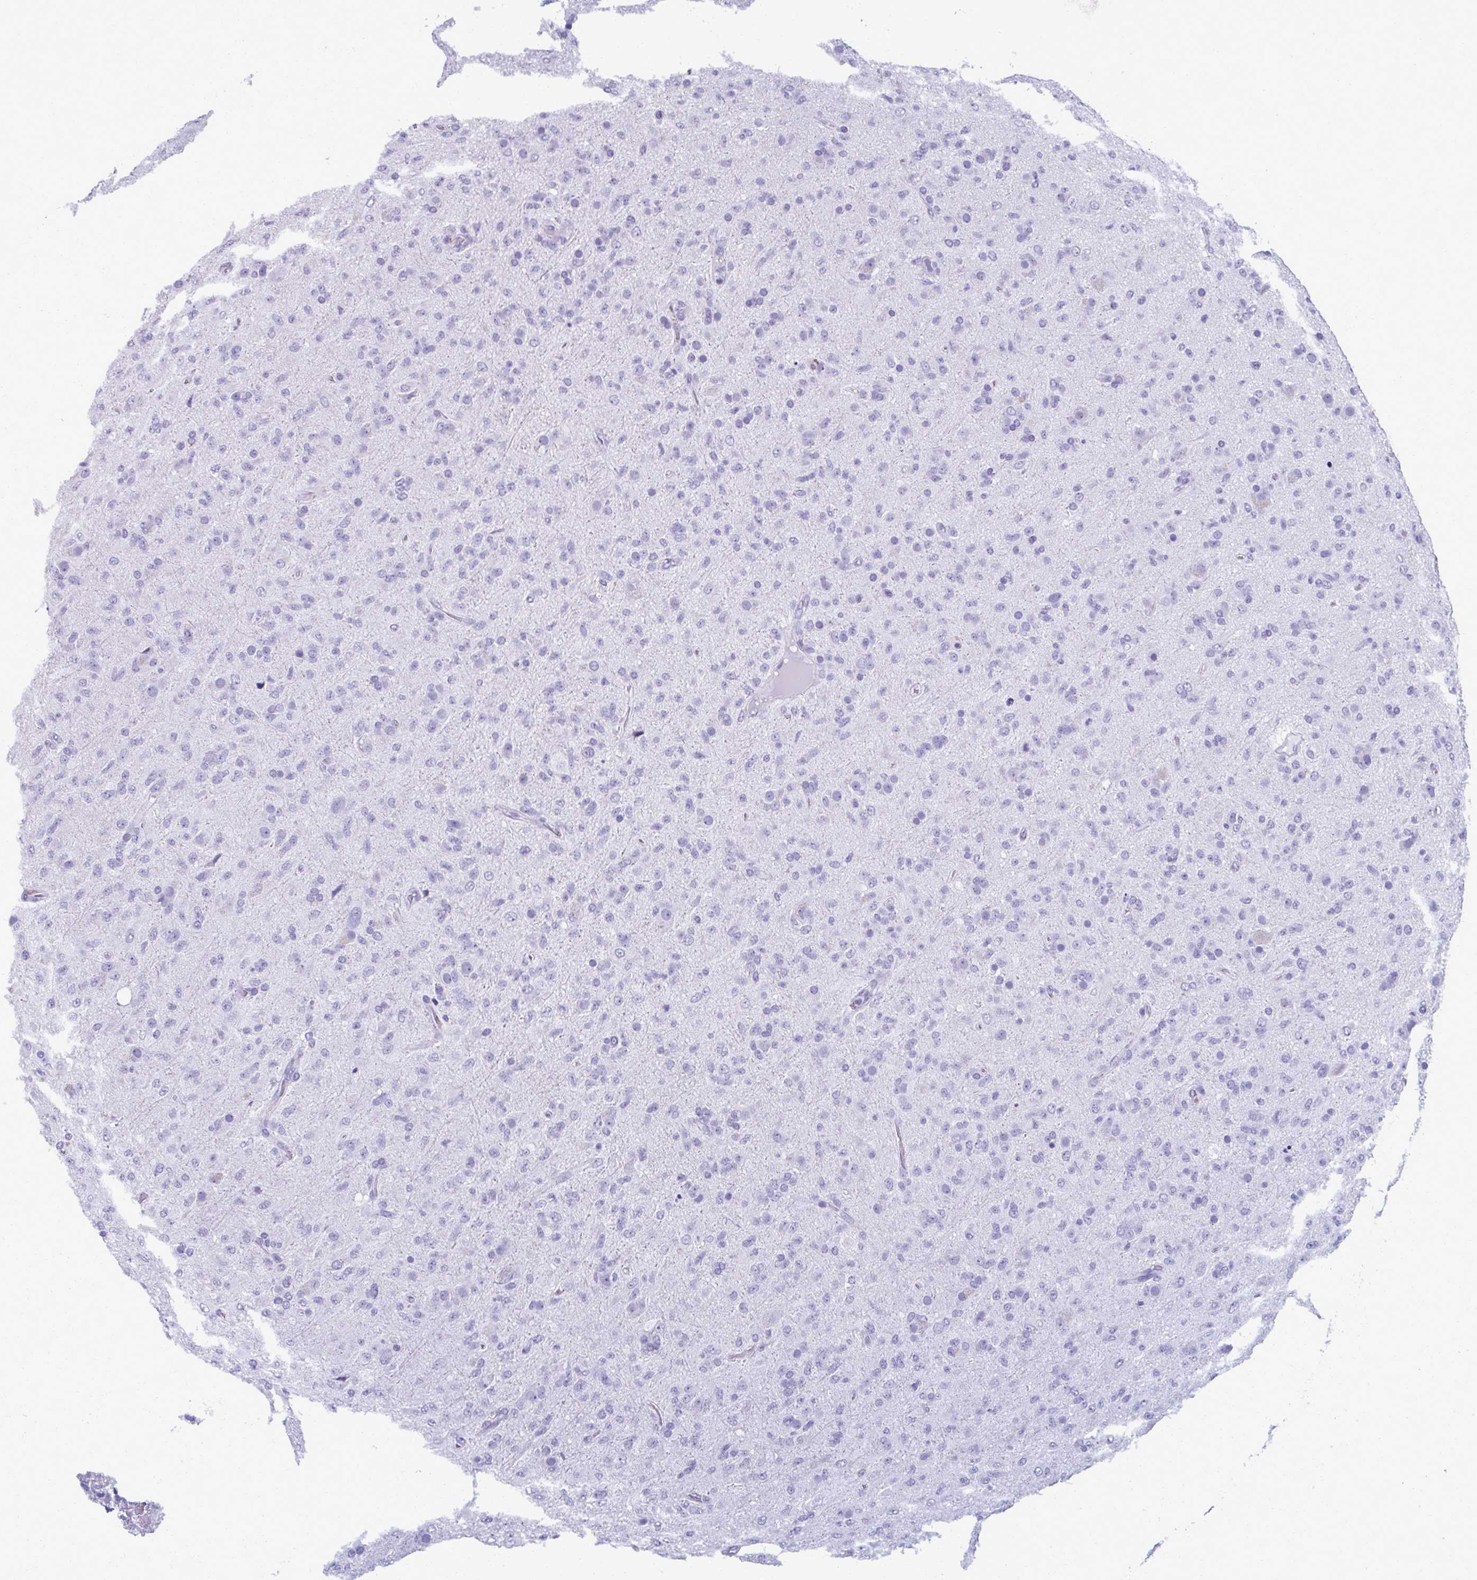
{"staining": {"intensity": "negative", "quantity": "none", "location": "none"}, "tissue": "glioma", "cell_type": "Tumor cells", "image_type": "cancer", "snomed": [{"axis": "morphology", "description": "Glioma, malignant, Low grade"}, {"axis": "topography", "description": "Brain"}], "caption": "Immunohistochemical staining of human glioma shows no significant expression in tumor cells. The staining is performed using DAB brown chromogen with nuclei counter-stained in using hematoxylin.", "gene": "MPLKIP", "patient": {"sex": "male", "age": 65}}